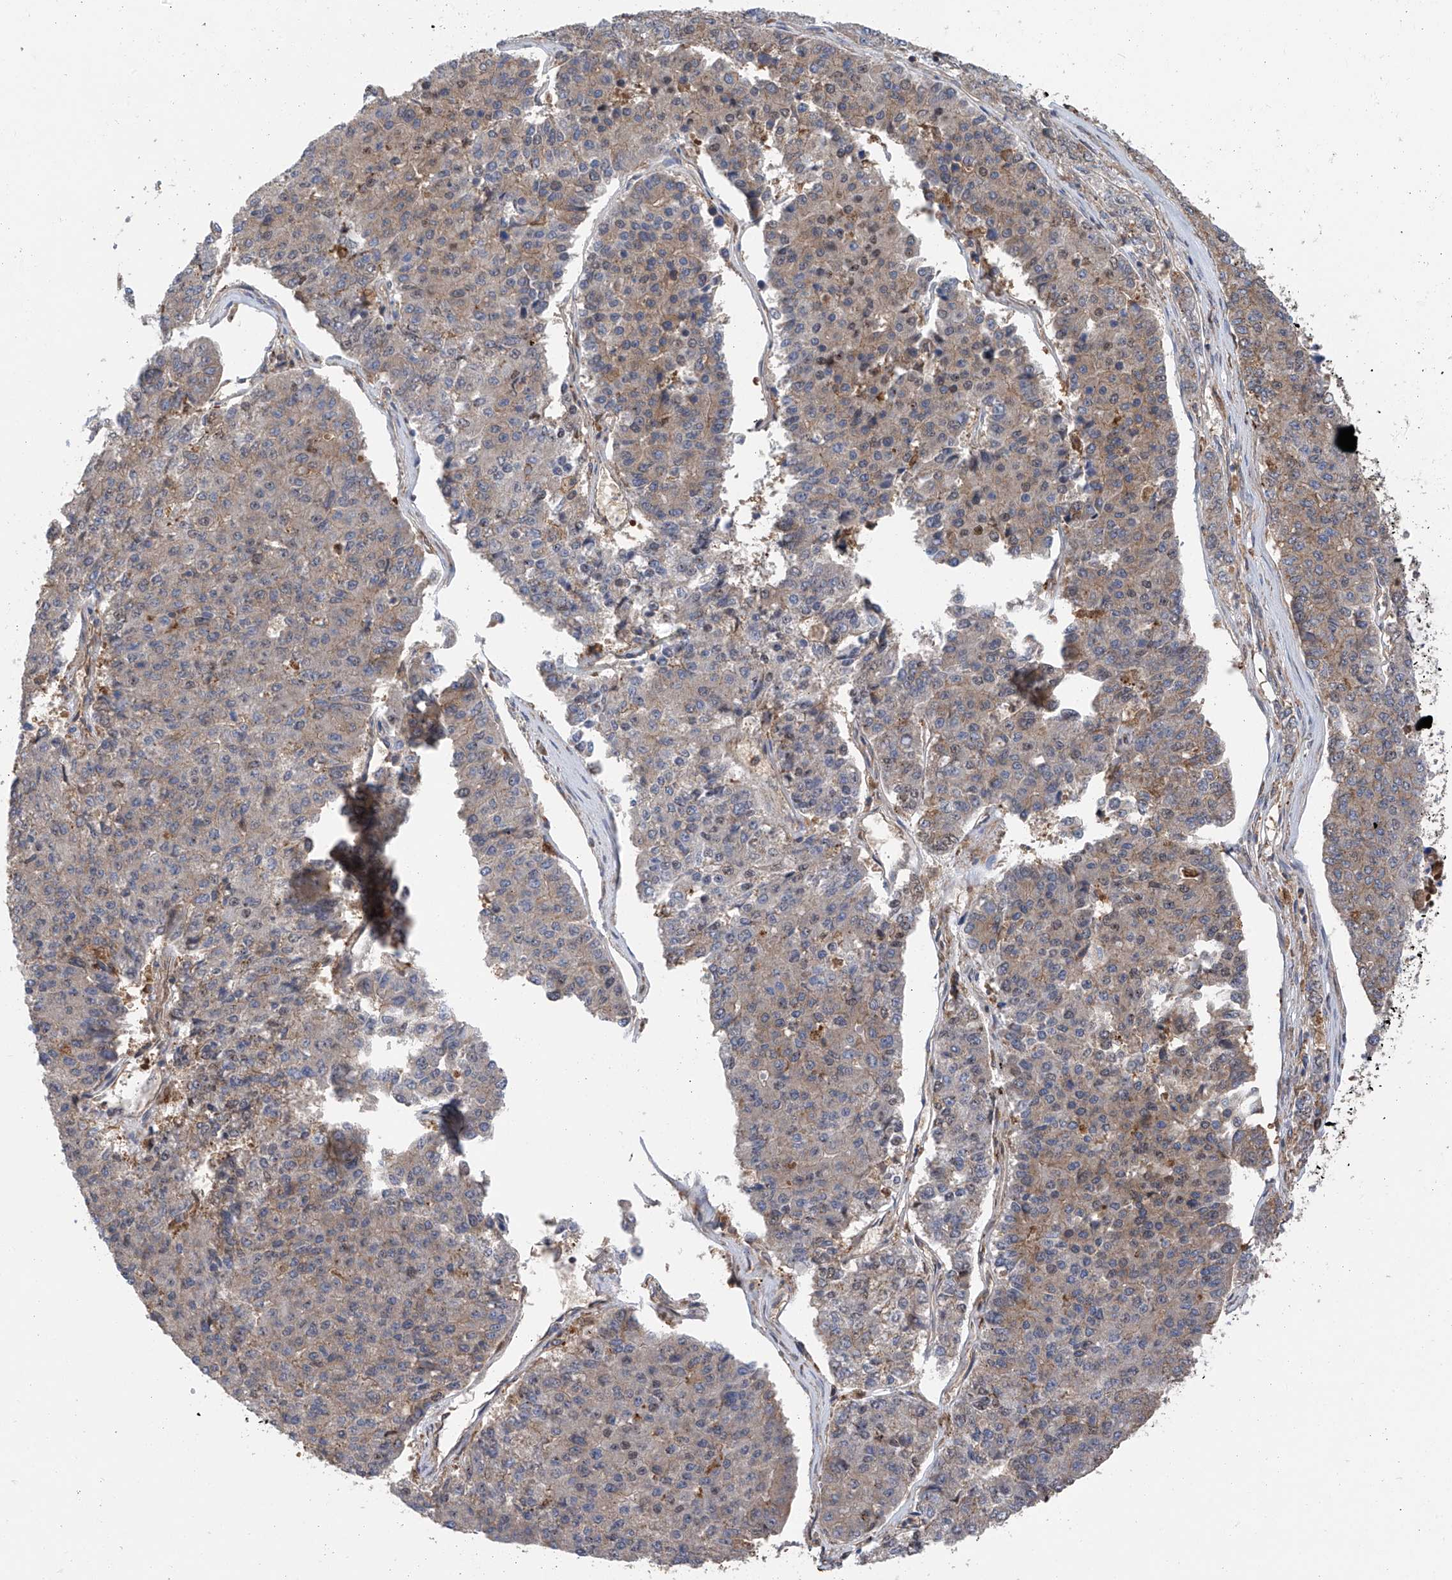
{"staining": {"intensity": "weak", "quantity": "25%-75%", "location": "cytoplasmic/membranous"}, "tissue": "pancreatic cancer", "cell_type": "Tumor cells", "image_type": "cancer", "snomed": [{"axis": "morphology", "description": "Adenocarcinoma, NOS"}, {"axis": "topography", "description": "Pancreas"}], "caption": "Pancreatic cancer (adenocarcinoma) was stained to show a protein in brown. There is low levels of weak cytoplasmic/membranous staining in about 25%-75% of tumor cells.", "gene": "CHPF", "patient": {"sex": "male", "age": 50}}